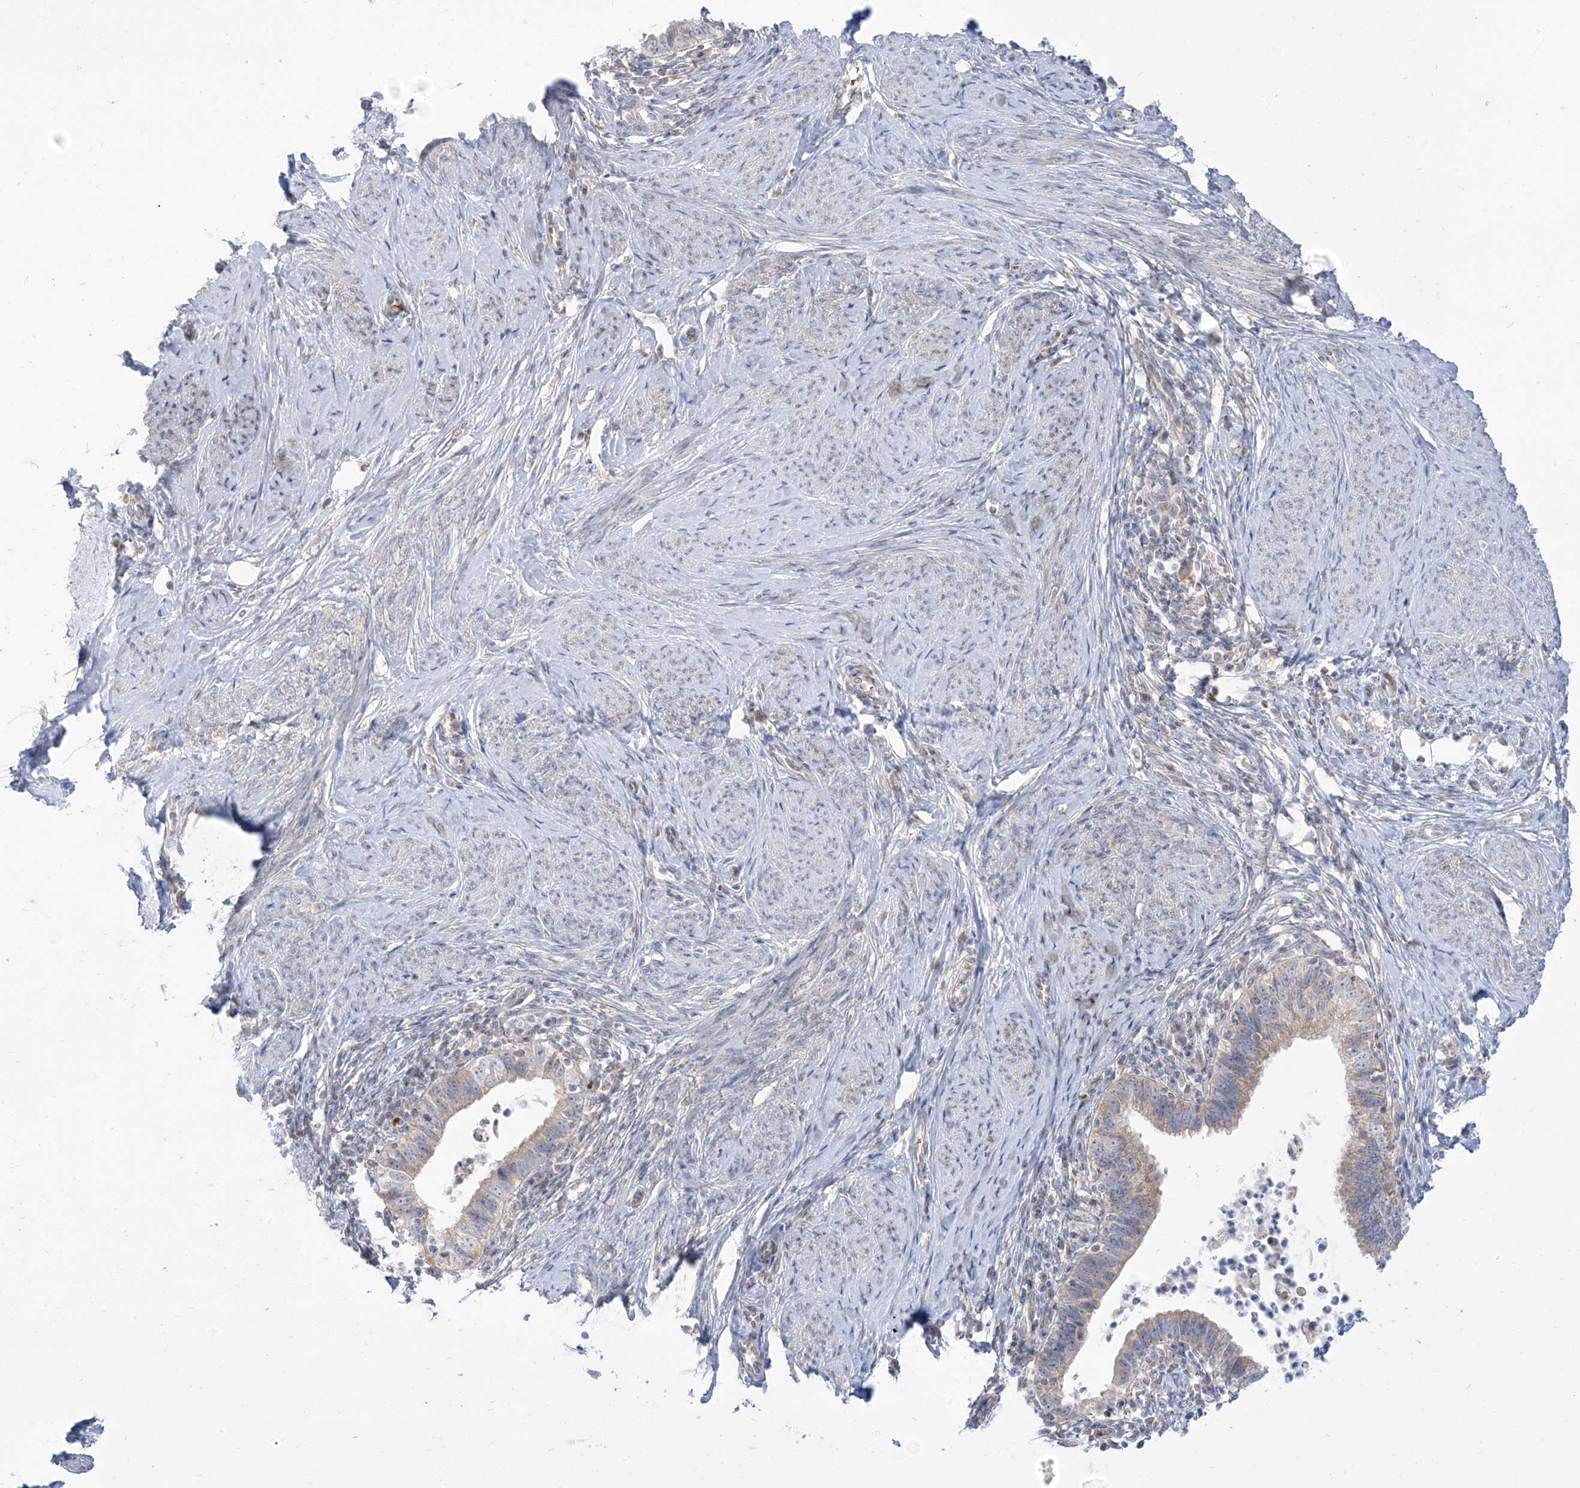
{"staining": {"intensity": "weak", "quantity": "25%-75%", "location": "cytoplasmic/membranous"}, "tissue": "cervical cancer", "cell_type": "Tumor cells", "image_type": "cancer", "snomed": [{"axis": "morphology", "description": "Adenocarcinoma, NOS"}, {"axis": "topography", "description": "Cervix"}], "caption": "IHC image of neoplastic tissue: human cervical adenocarcinoma stained using immunohistochemistry (IHC) demonstrates low levels of weak protein expression localized specifically in the cytoplasmic/membranous of tumor cells, appearing as a cytoplasmic/membranous brown color.", "gene": "ARHGEF40", "patient": {"sex": "female", "age": 36}}